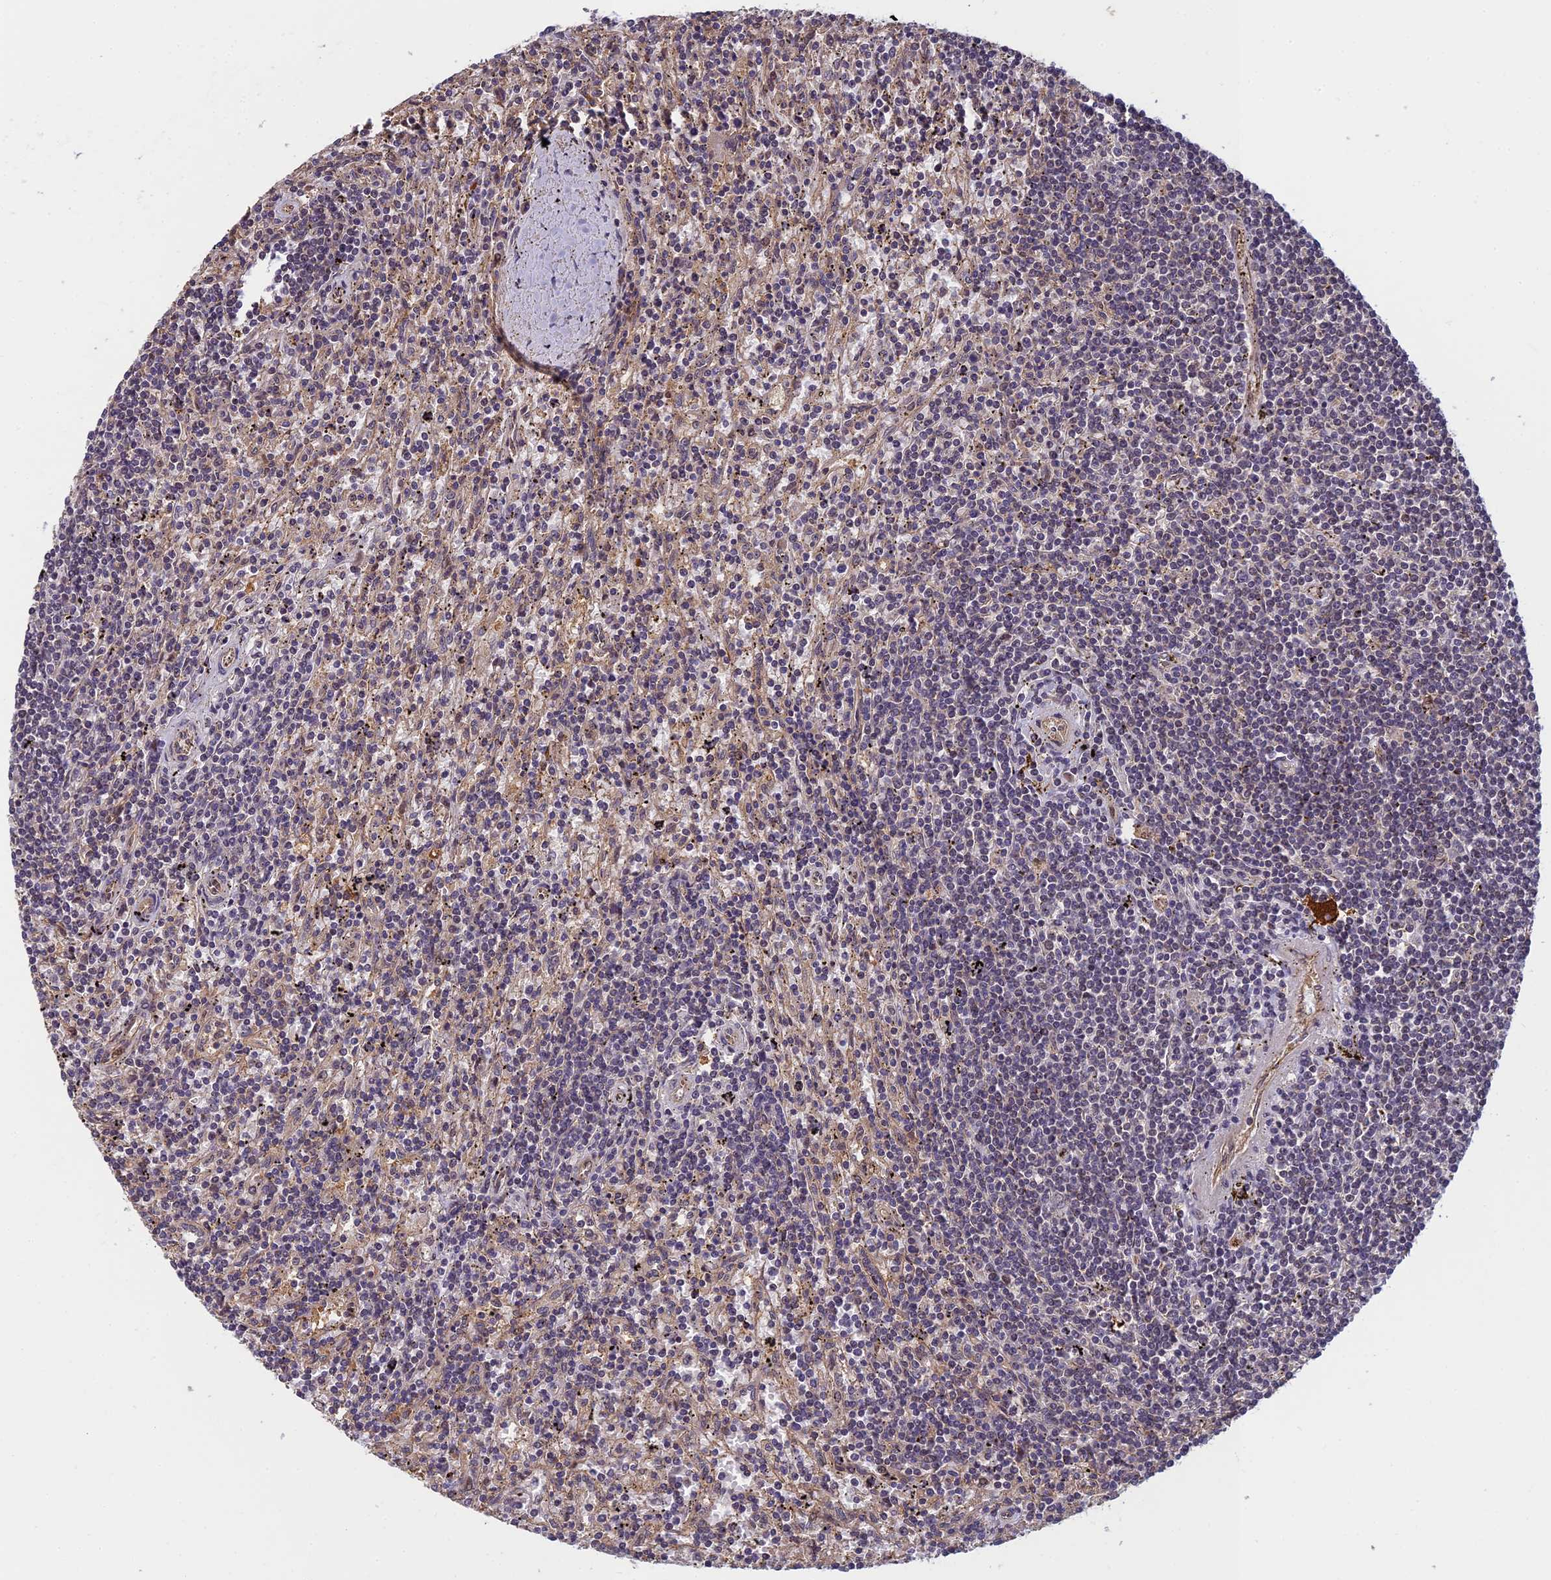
{"staining": {"intensity": "negative", "quantity": "none", "location": "none"}, "tissue": "lymphoma", "cell_type": "Tumor cells", "image_type": "cancer", "snomed": [{"axis": "morphology", "description": "Malignant lymphoma, non-Hodgkin's type, Low grade"}, {"axis": "topography", "description": "Spleen"}], "caption": "IHC of human low-grade malignant lymphoma, non-Hodgkin's type shows no expression in tumor cells. Nuclei are stained in blue.", "gene": "PIKFYVE", "patient": {"sex": "male", "age": 76}}